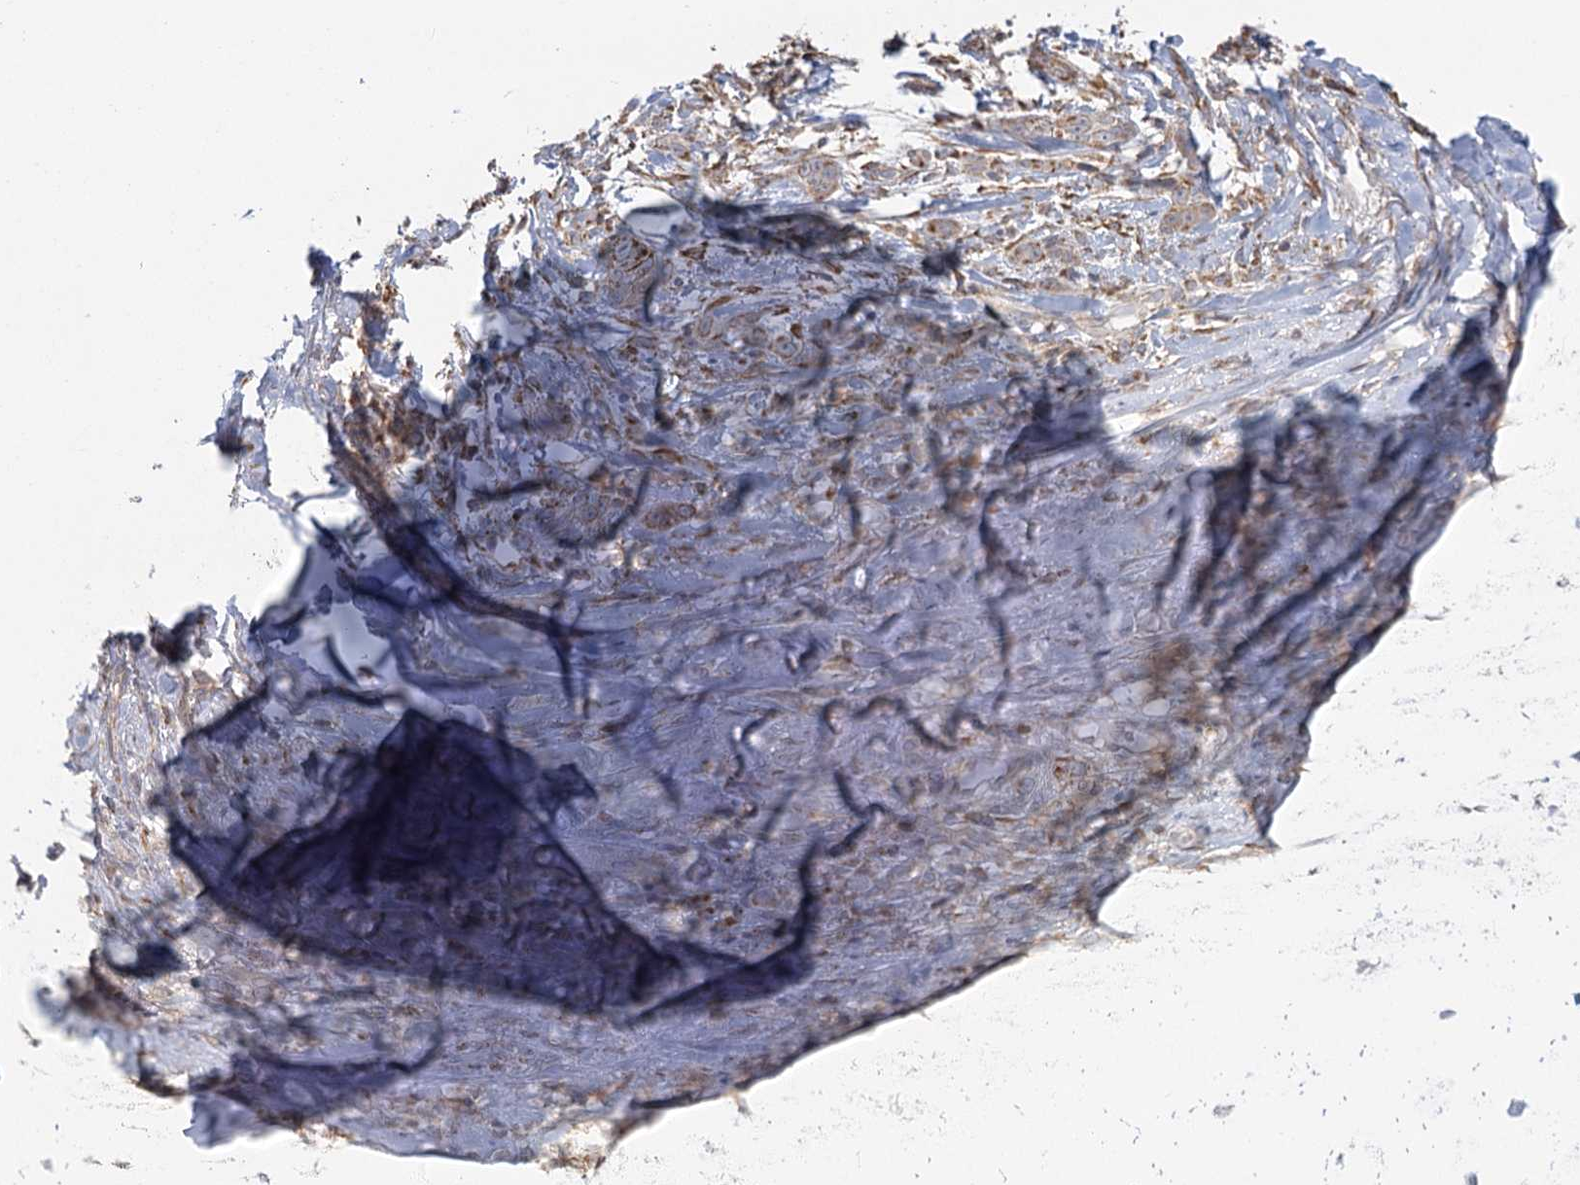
{"staining": {"intensity": "weak", "quantity": "25%-75%", "location": "cytoplasmic/membranous"}, "tissue": "adipose tissue", "cell_type": "Adipocytes", "image_type": "normal", "snomed": [{"axis": "morphology", "description": "Normal tissue, NOS"}, {"axis": "morphology", "description": "Basal cell carcinoma"}, {"axis": "topography", "description": "Cartilage tissue"}, {"axis": "topography", "description": "Nasopharynx"}, {"axis": "topography", "description": "Oral tissue"}], "caption": "Unremarkable adipose tissue reveals weak cytoplasmic/membranous expression in approximately 25%-75% of adipocytes, visualized by immunohistochemistry.", "gene": "LACTB", "patient": {"sex": "female", "age": 77}}